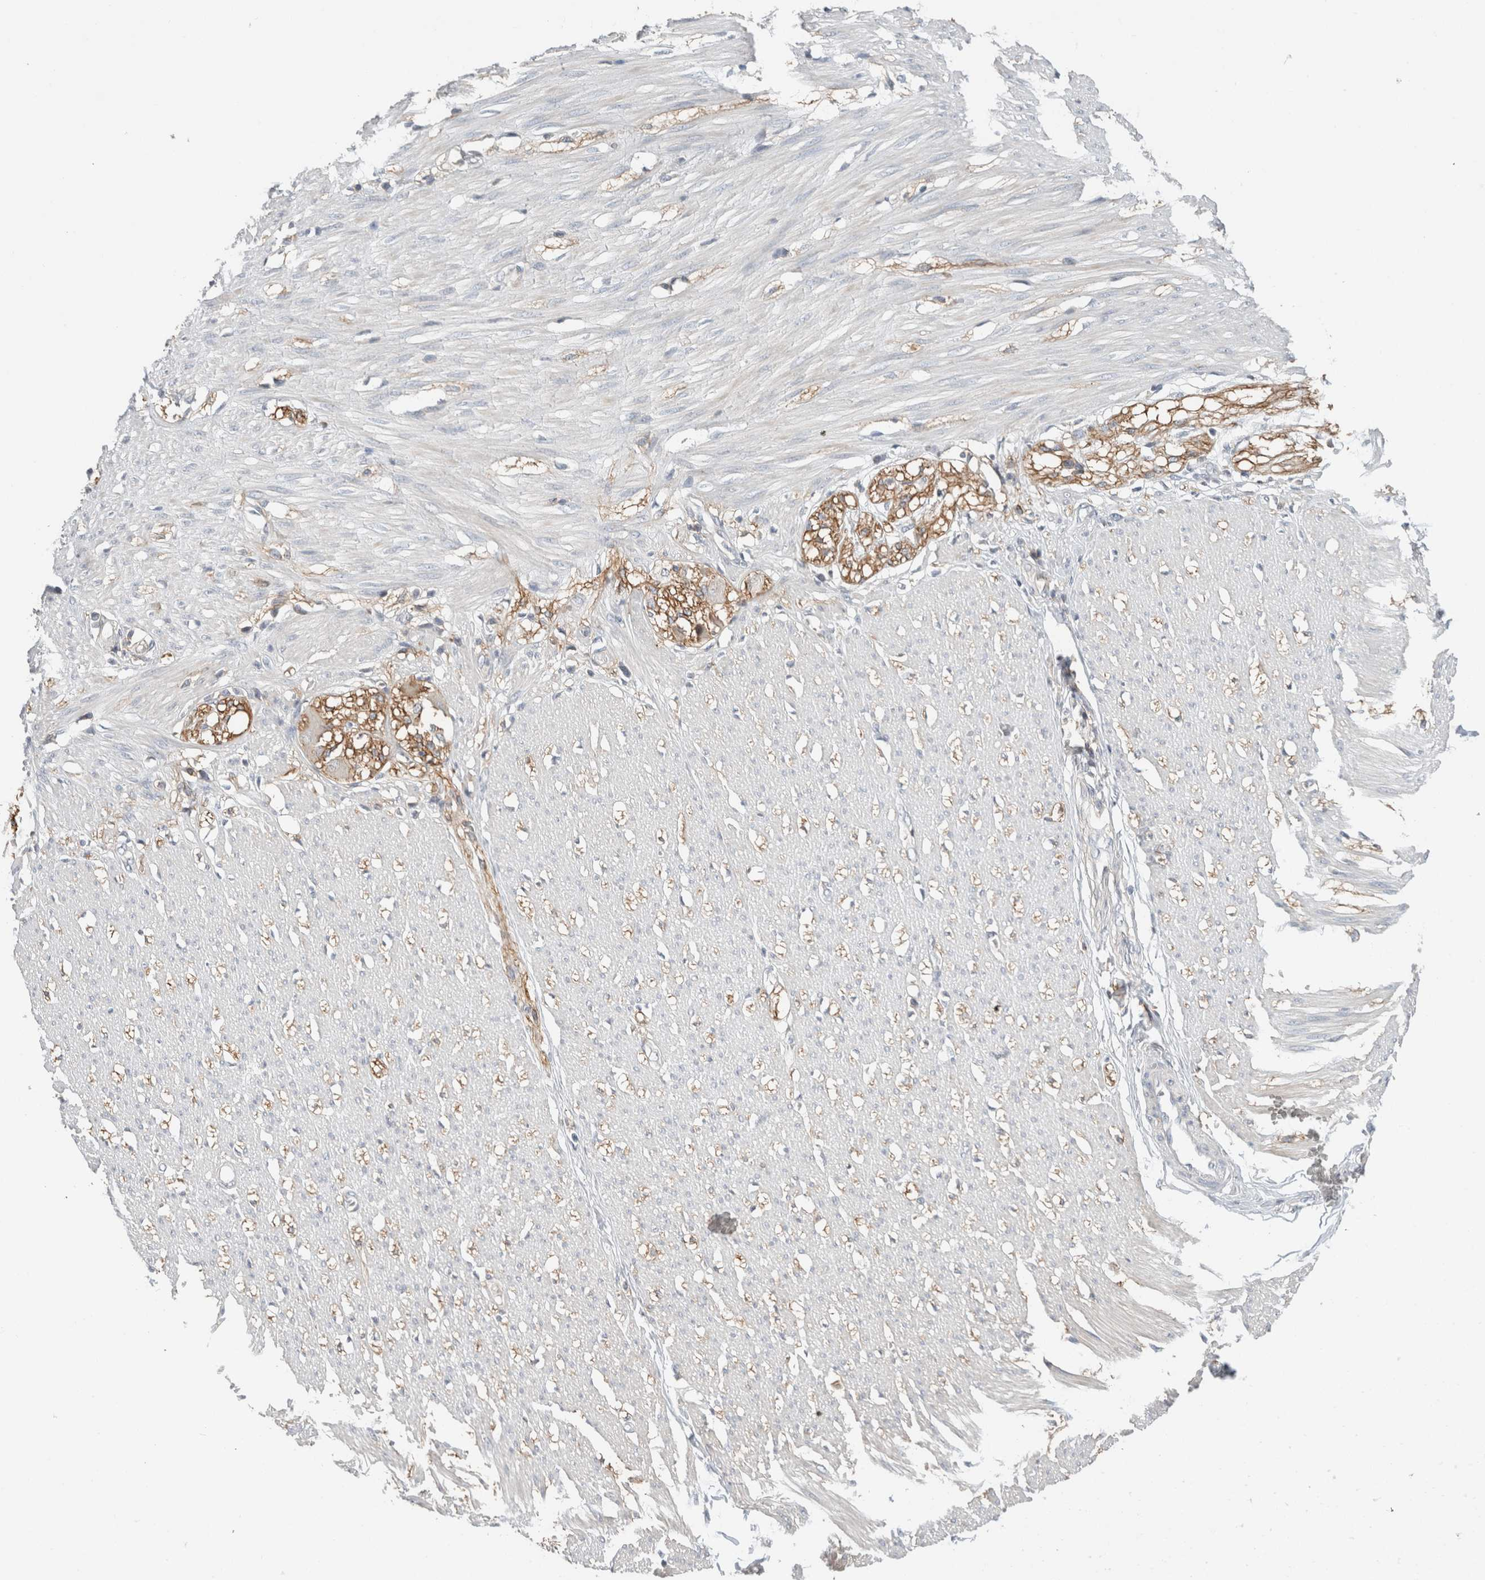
{"staining": {"intensity": "weak", "quantity": "<25%", "location": "cytoplasmic/membranous"}, "tissue": "smooth muscle", "cell_type": "Smooth muscle cells", "image_type": "normal", "snomed": [{"axis": "morphology", "description": "Normal tissue, NOS"}, {"axis": "morphology", "description": "Adenocarcinoma, NOS"}, {"axis": "topography", "description": "Colon"}, {"axis": "topography", "description": "Peripheral nerve tissue"}], "caption": "High power microscopy image of an IHC micrograph of unremarkable smooth muscle, revealing no significant staining in smooth muscle cells.", "gene": "ERCC6L2", "patient": {"sex": "male", "age": 14}}